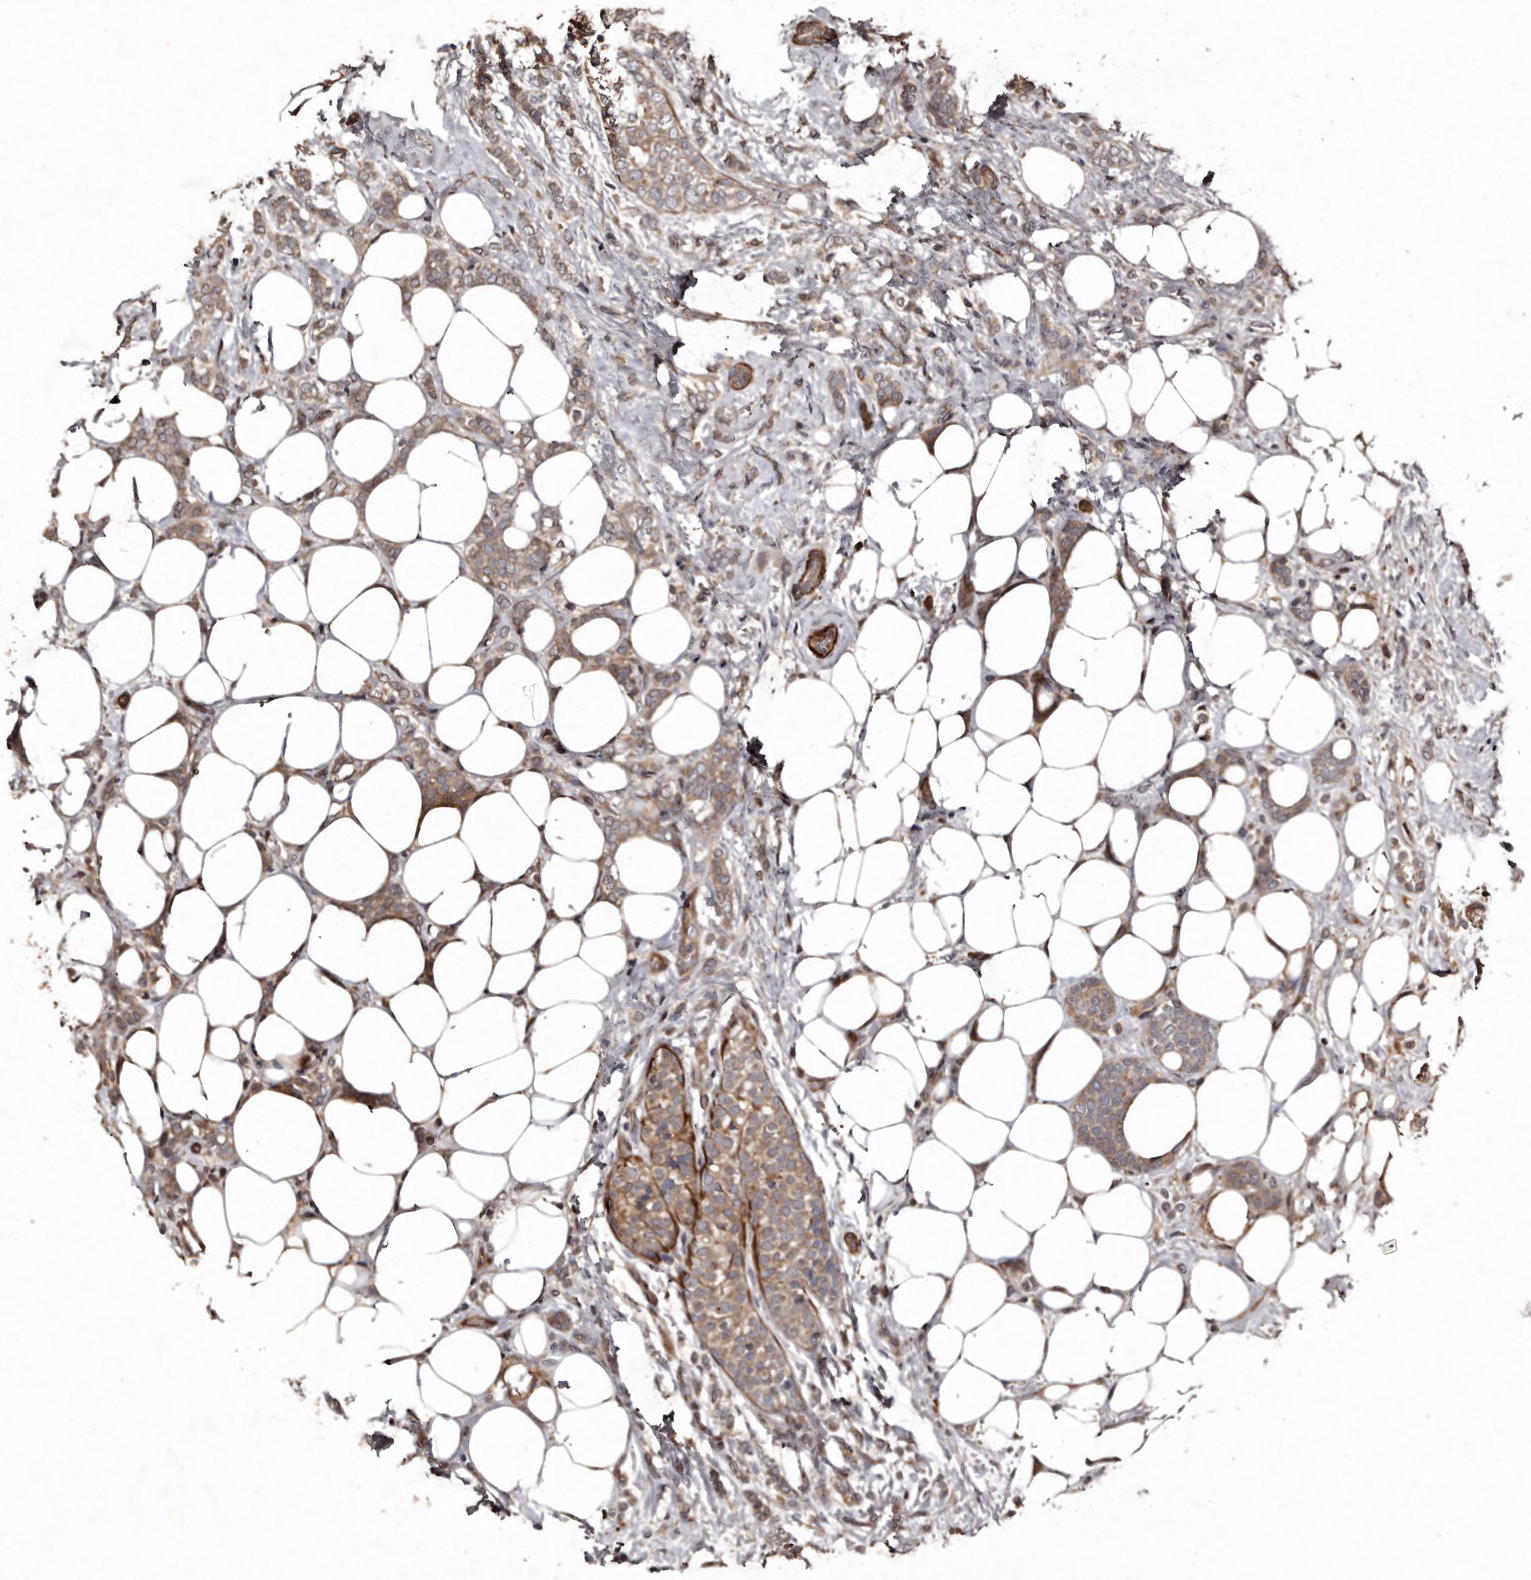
{"staining": {"intensity": "moderate", "quantity": ">75%", "location": "cytoplasmic/membranous"}, "tissue": "breast cancer", "cell_type": "Tumor cells", "image_type": "cancer", "snomed": [{"axis": "morphology", "description": "Lobular carcinoma"}, {"axis": "topography", "description": "Breast"}], "caption": "An IHC image of tumor tissue is shown. Protein staining in brown highlights moderate cytoplasmic/membranous positivity in breast cancer (lobular carcinoma) within tumor cells.", "gene": "PRKD3", "patient": {"sex": "female", "age": 50}}